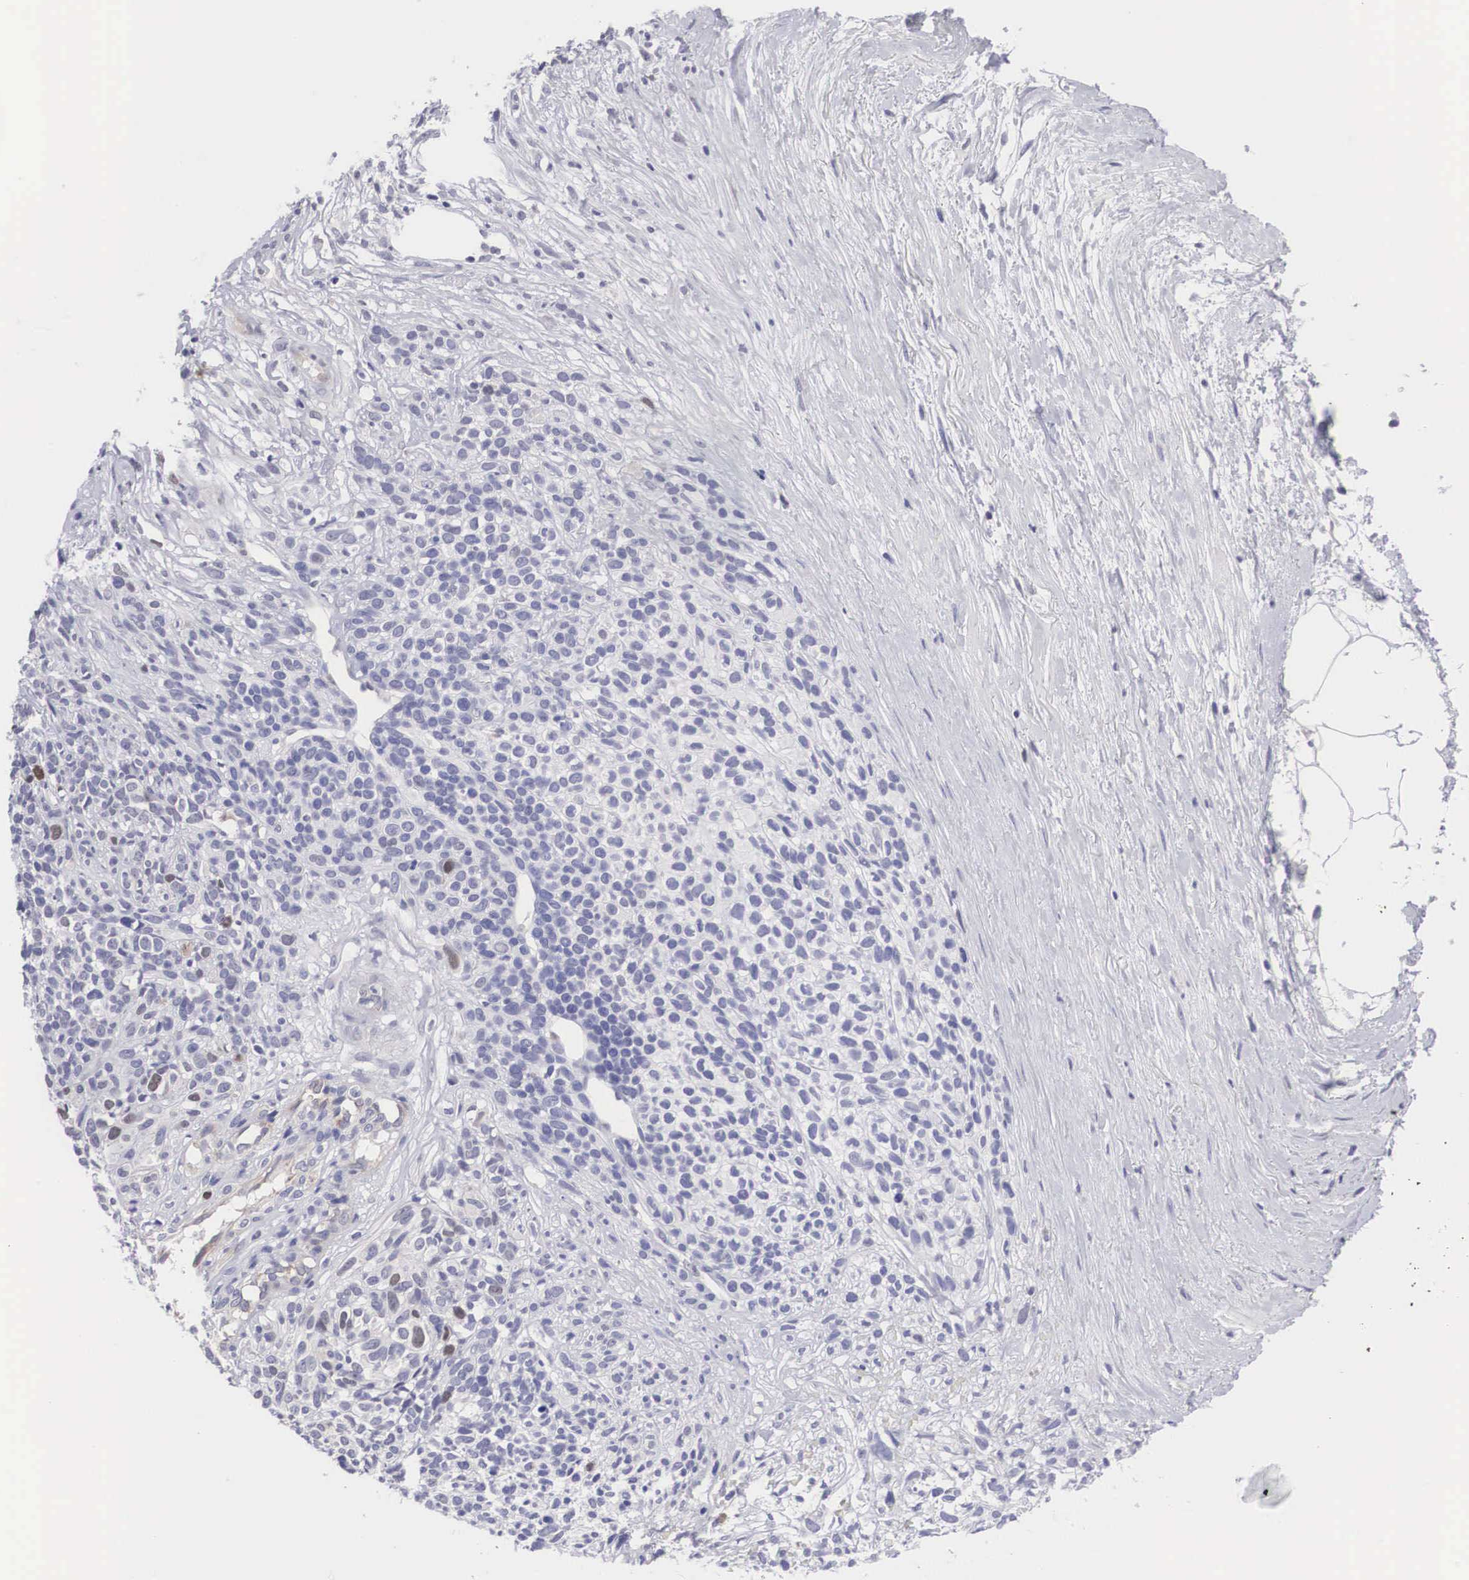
{"staining": {"intensity": "weak", "quantity": "<25%", "location": "nuclear"}, "tissue": "melanoma", "cell_type": "Tumor cells", "image_type": "cancer", "snomed": [{"axis": "morphology", "description": "Malignant melanoma, NOS"}, {"axis": "topography", "description": "Skin"}], "caption": "This histopathology image is of melanoma stained with immunohistochemistry to label a protein in brown with the nuclei are counter-stained blue. There is no staining in tumor cells.", "gene": "MAST4", "patient": {"sex": "female", "age": 85}}